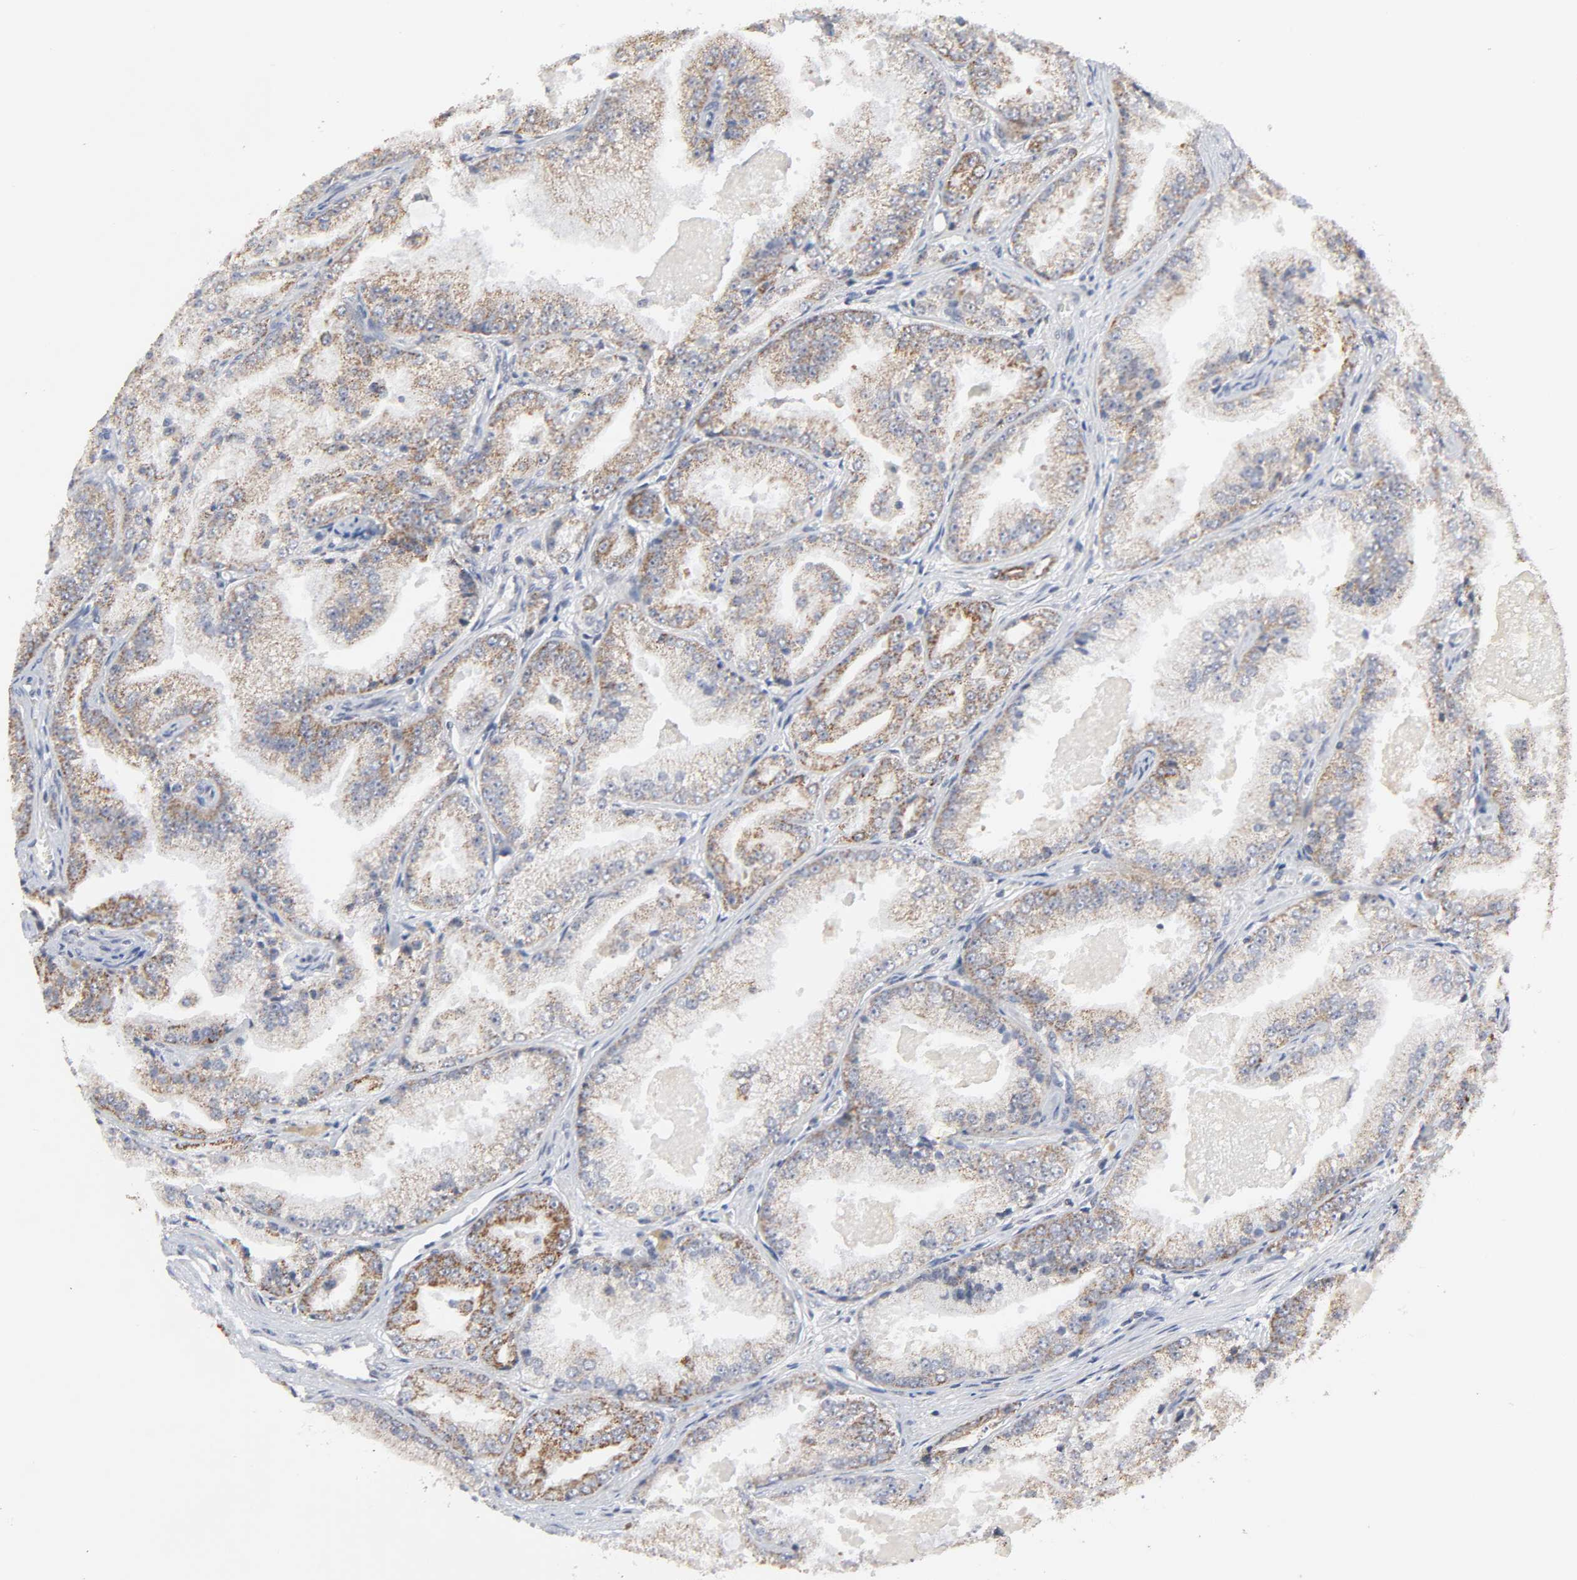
{"staining": {"intensity": "moderate", "quantity": ">75%", "location": "cytoplasmic/membranous"}, "tissue": "prostate cancer", "cell_type": "Tumor cells", "image_type": "cancer", "snomed": [{"axis": "morphology", "description": "Adenocarcinoma, High grade"}, {"axis": "topography", "description": "Prostate"}], "caption": "Prostate adenocarcinoma (high-grade) was stained to show a protein in brown. There is medium levels of moderate cytoplasmic/membranous staining in about >75% of tumor cells.", "gene": "AUH", "patient": {"sex": "male", "age": 61}}